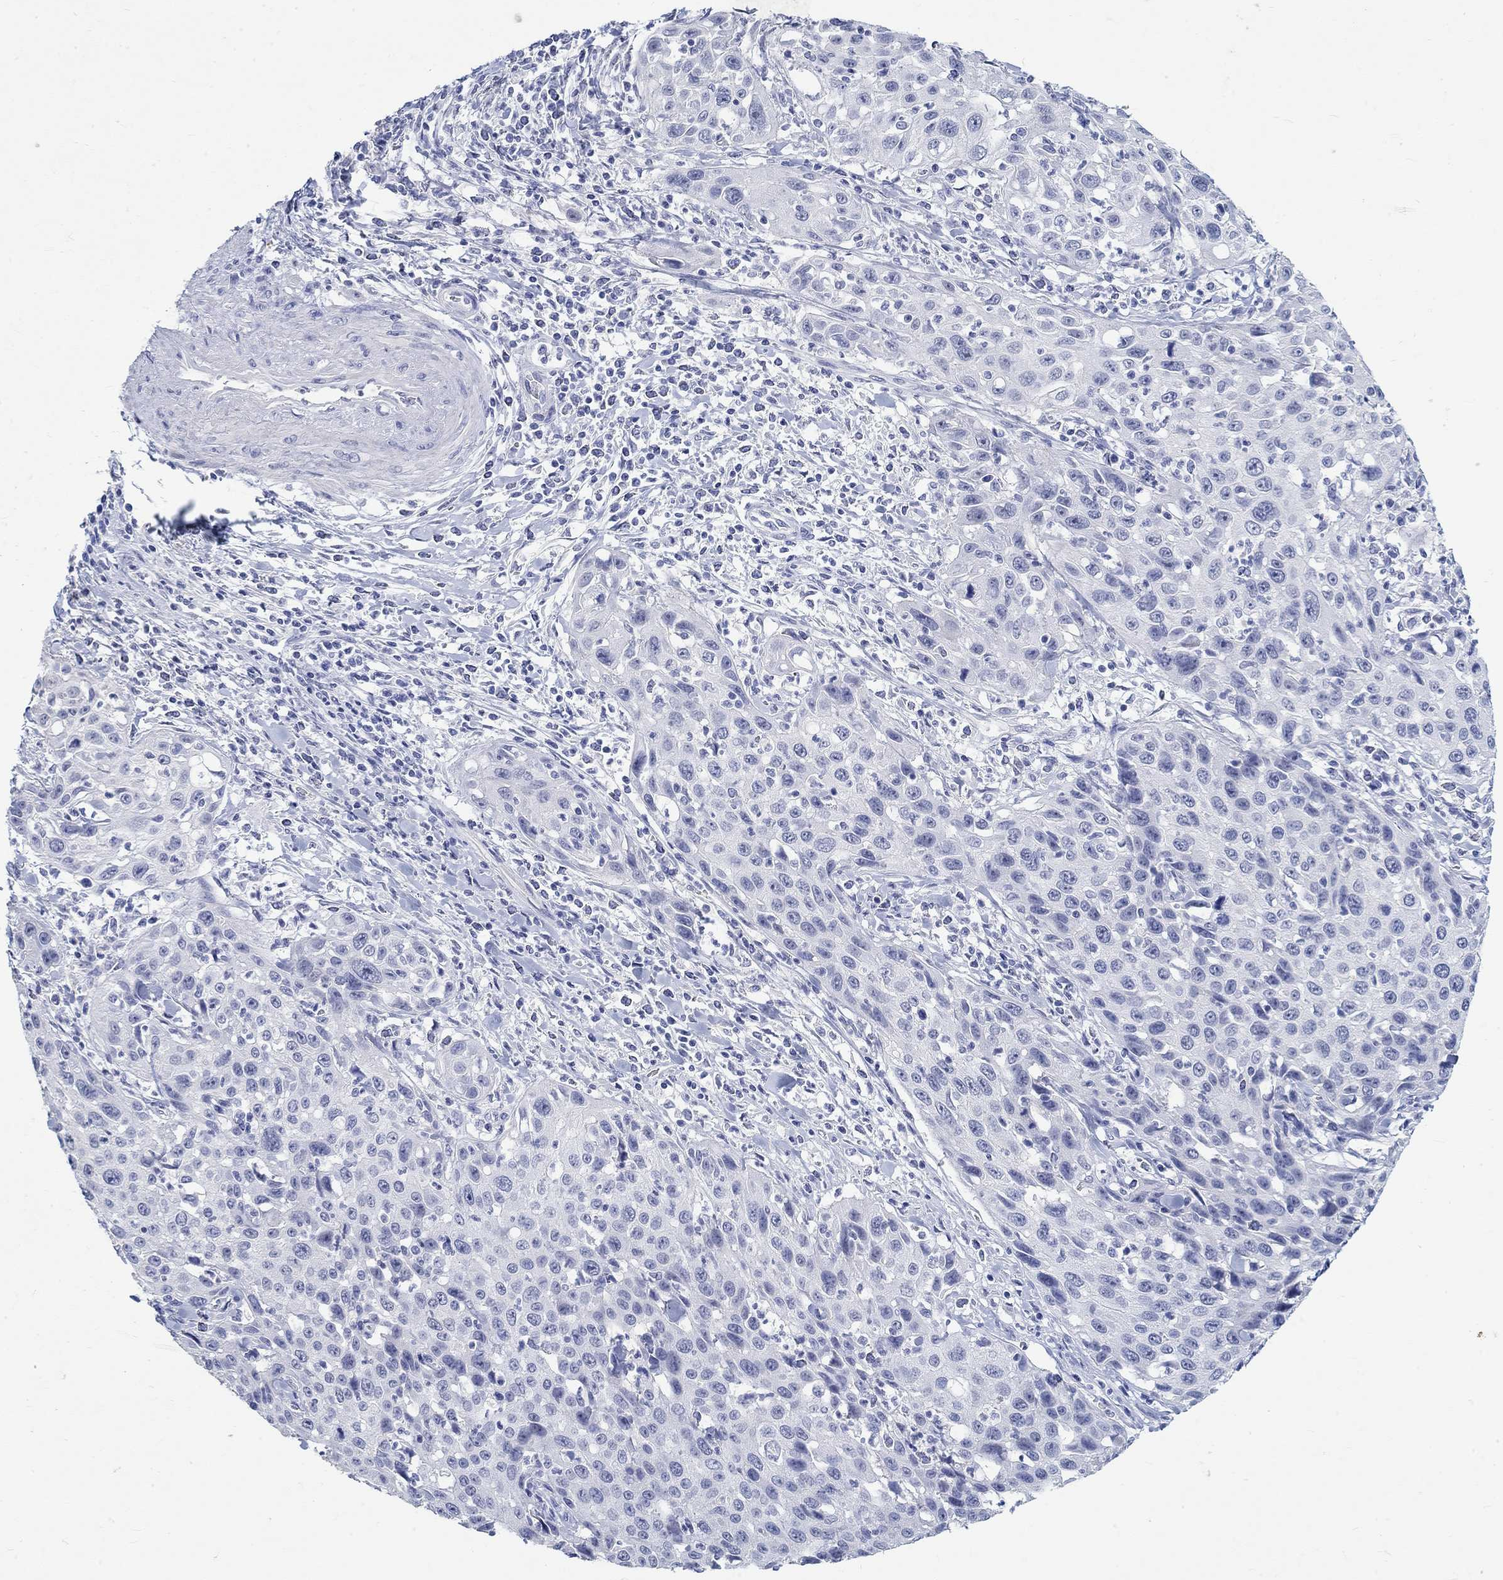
{"staining": {"intensity": "negative", "quantity": "none", "location": "none"}, "tissue": "cervical cancer", "cell_type": "Tumor cells", "image_type": "cancer", "snomed": [{"axis": "morphology", "description": "Squamous cell carcinoma, NOS"}, {"axis": "topography", "description": "Cervix"}], "caption": "A photomicrograph of human cervical squamous cell carcinoma is negative for staining in tumor cells.", "gene": "GRIA3", "patient": {"sex": "female", "age": 26}}